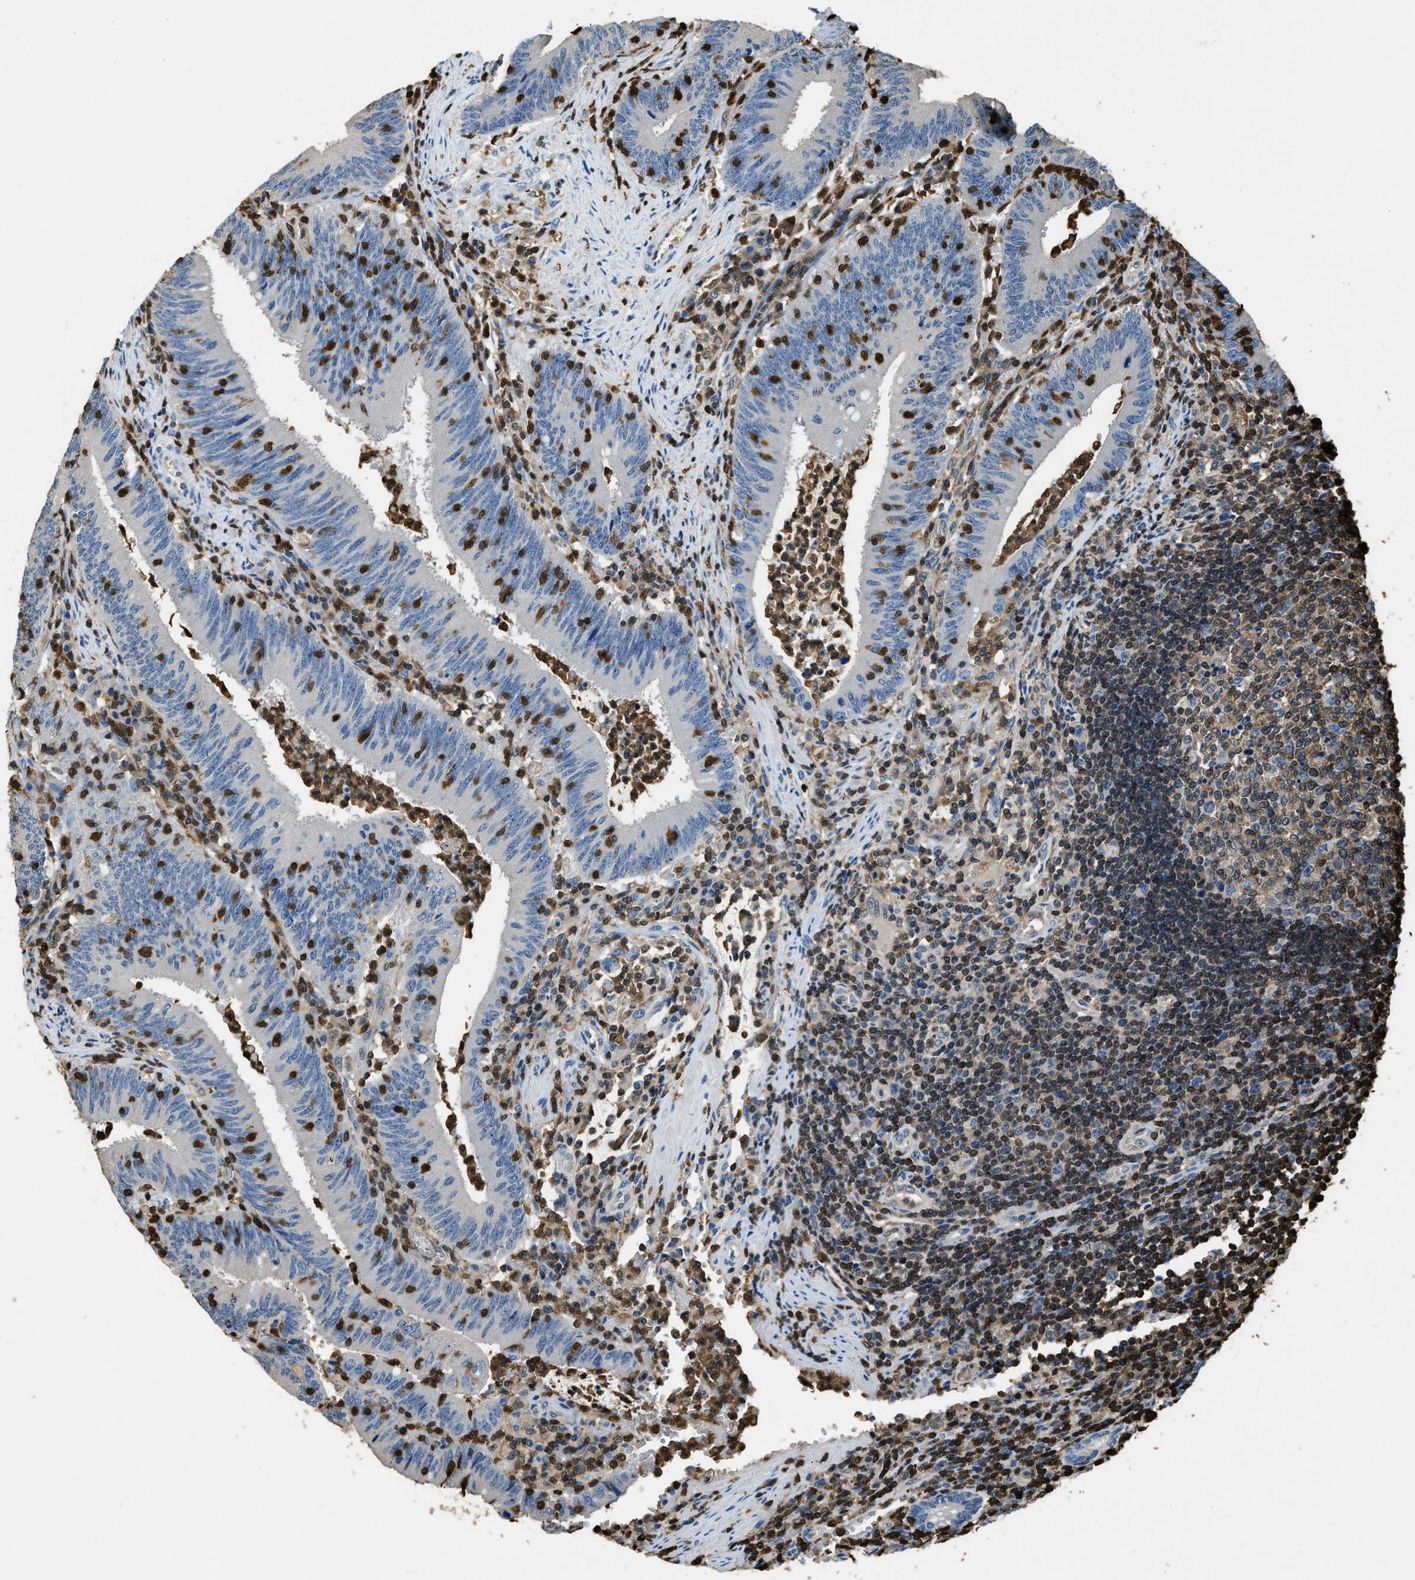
{"staining": {"intensity": "negative", "quantity": "none", "location": "none"}, "tissue": "colorectal cancer", "cell_type": "Tumor cells", "image_type": "cancer", "snomed": [{"axis": "morphology", "description": "Normal tissue, NOS"}, {"axis": "morphology", "description": "Adenocarcinoma, NOS"}, {"axis": "topography", "description": "Rectum"}], "caption": "An immunohistochemistry (IHC) histopathology image of colorectal cancer (adenocarcinoma) is shown. There is no staining in tumor cells of colorectal cancer (adenocarcinoma).", "gene": "ARHGDIB", "patient": {"sex": "female", "age": 66}}